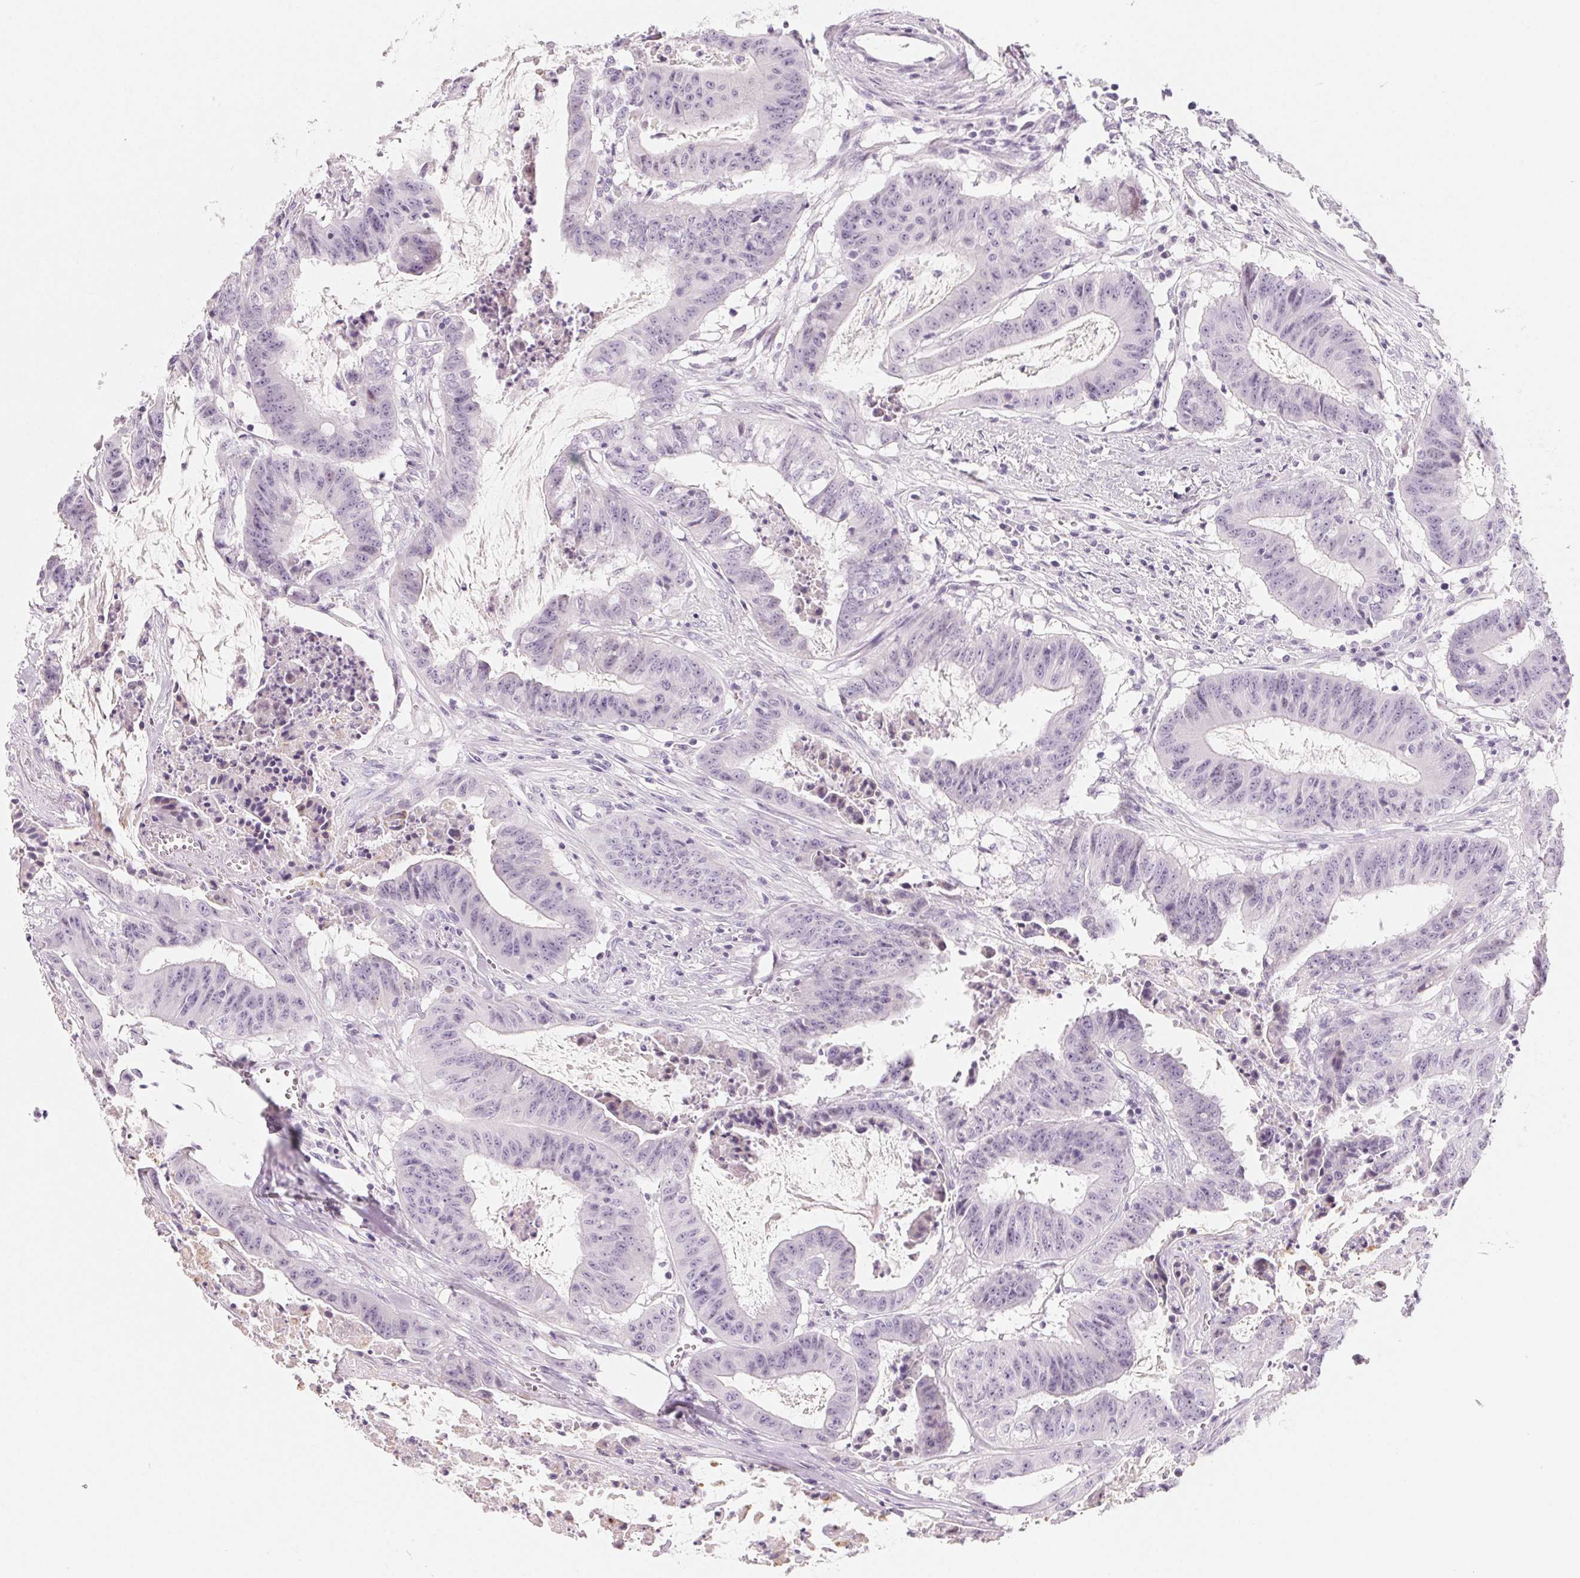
{"staining": {"intensity": "negative", "quantity": "none", "location": "none"}, "tissue": "colorectal cancer", "cell_type": "Tumor cells", "image_type": "cancer", "snomed": [{"axis": "morphology", "description": "Adenocarcinoma, NOS"}, {"axis": "topography", "description": "Colon"}], "caption": "Immunohistochemistry (IHC) micrograph of human colorectal cancer stained for a protein (brown), which shows no expression in tumor cells. Brightfield microscopy of immunohistochemistry (IHC) stained with DAB (3,3'-diaminobenzidine) (brown) and hematoxylin (blue), captured at high magnification.", "gene": "SH3GL2", "patient": {"sex": "male", "age": 33}}